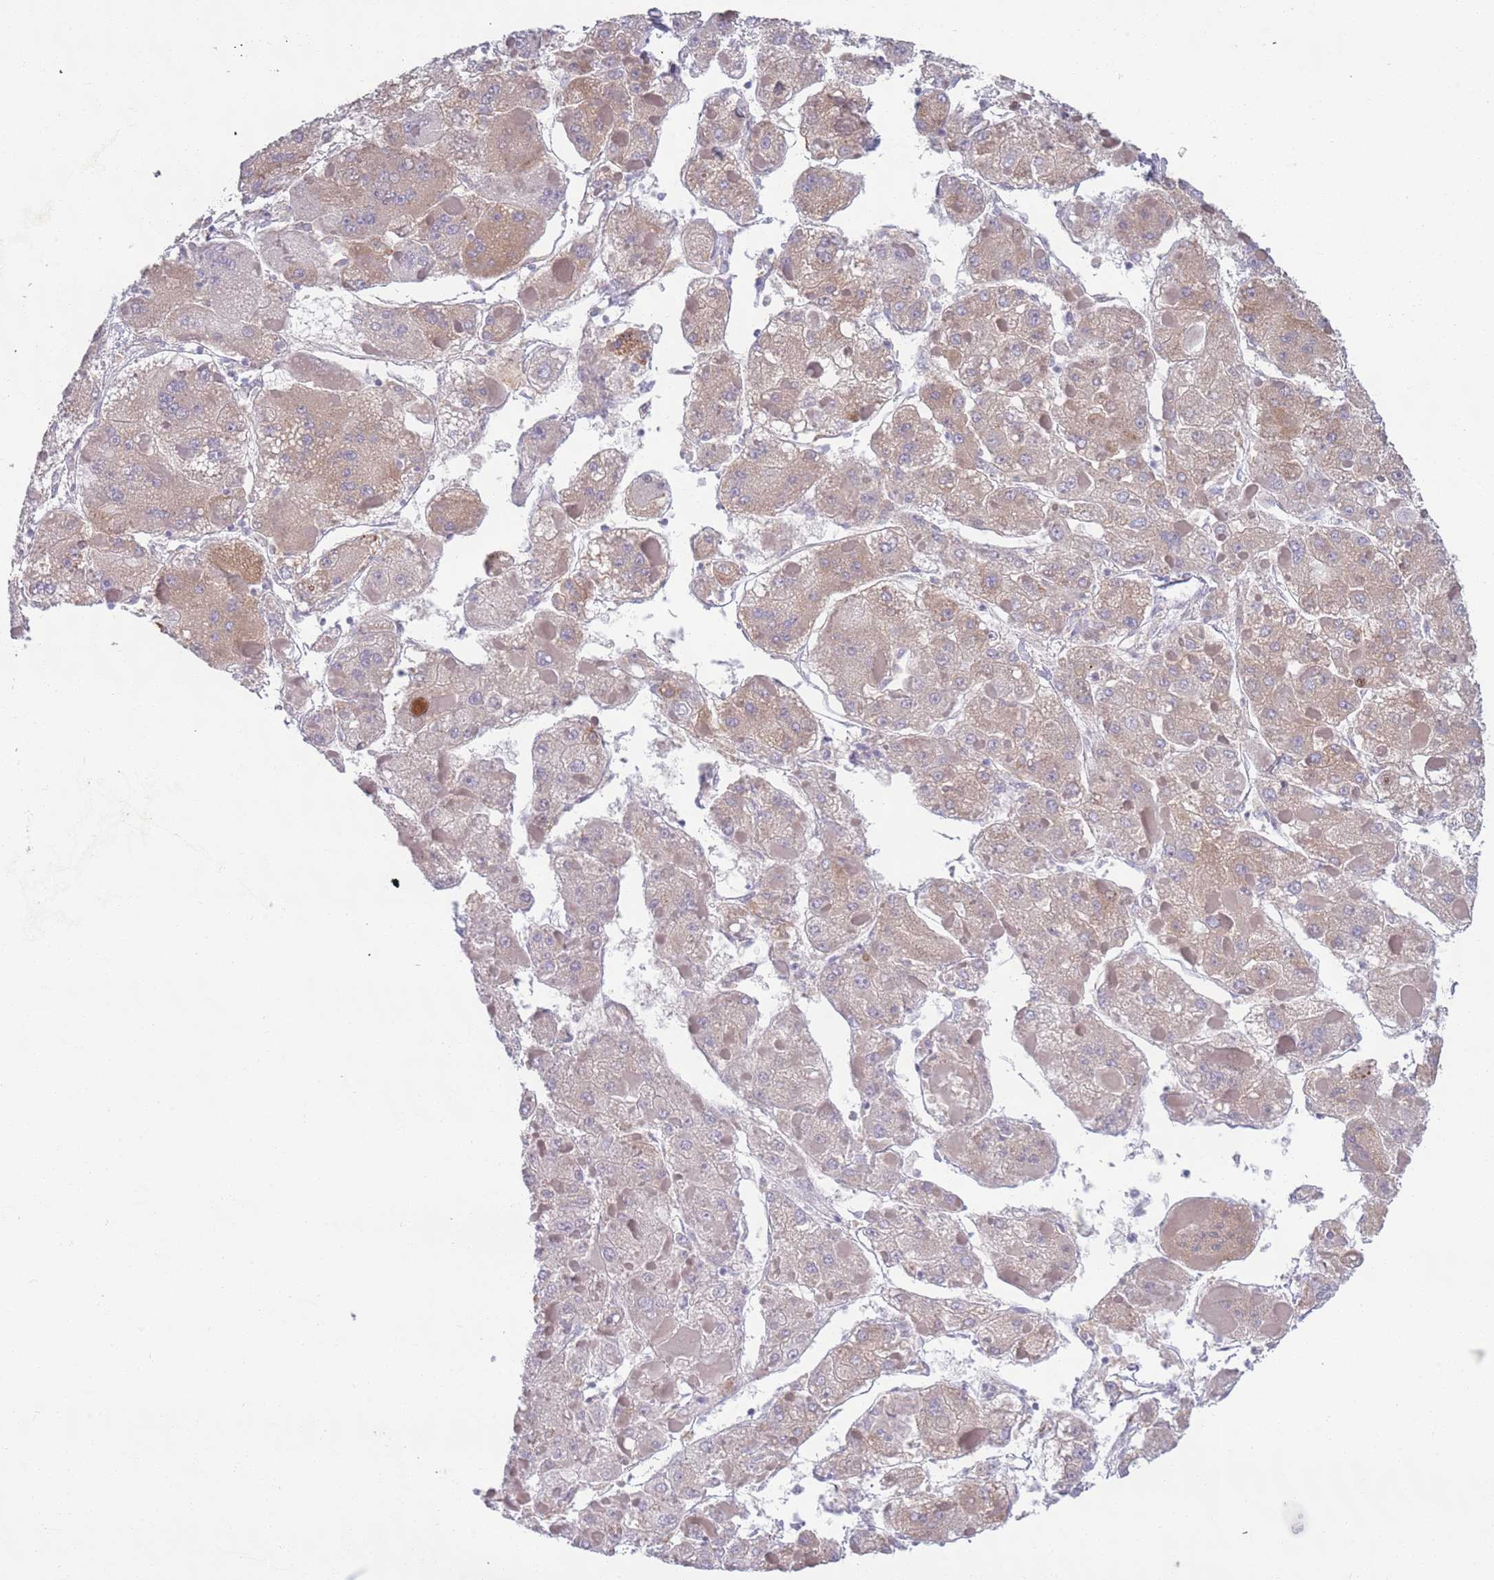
{"staining": {"intensity": "weak", "quantity": ">75%", "location": "cytoplasmic/membranous"}, "tissue": "liver cancer", "cell_type": "Tumor cells", "image_type": "cancer", "snomed": [{"axis": "morphology", "description": "Carcinoma, Hepatocellular, NOS"}, {"axis": "topography", "description": "Liver"}], "caption": "The photomicrograph exhibits a brown stain indicating the presence of a protein in the cytoplasmic/membranous of tumor cells in liver cancer (hepatocellular carcinoma).", "gene": "LTB", "patient": {"sex": "female", "age": 73}}